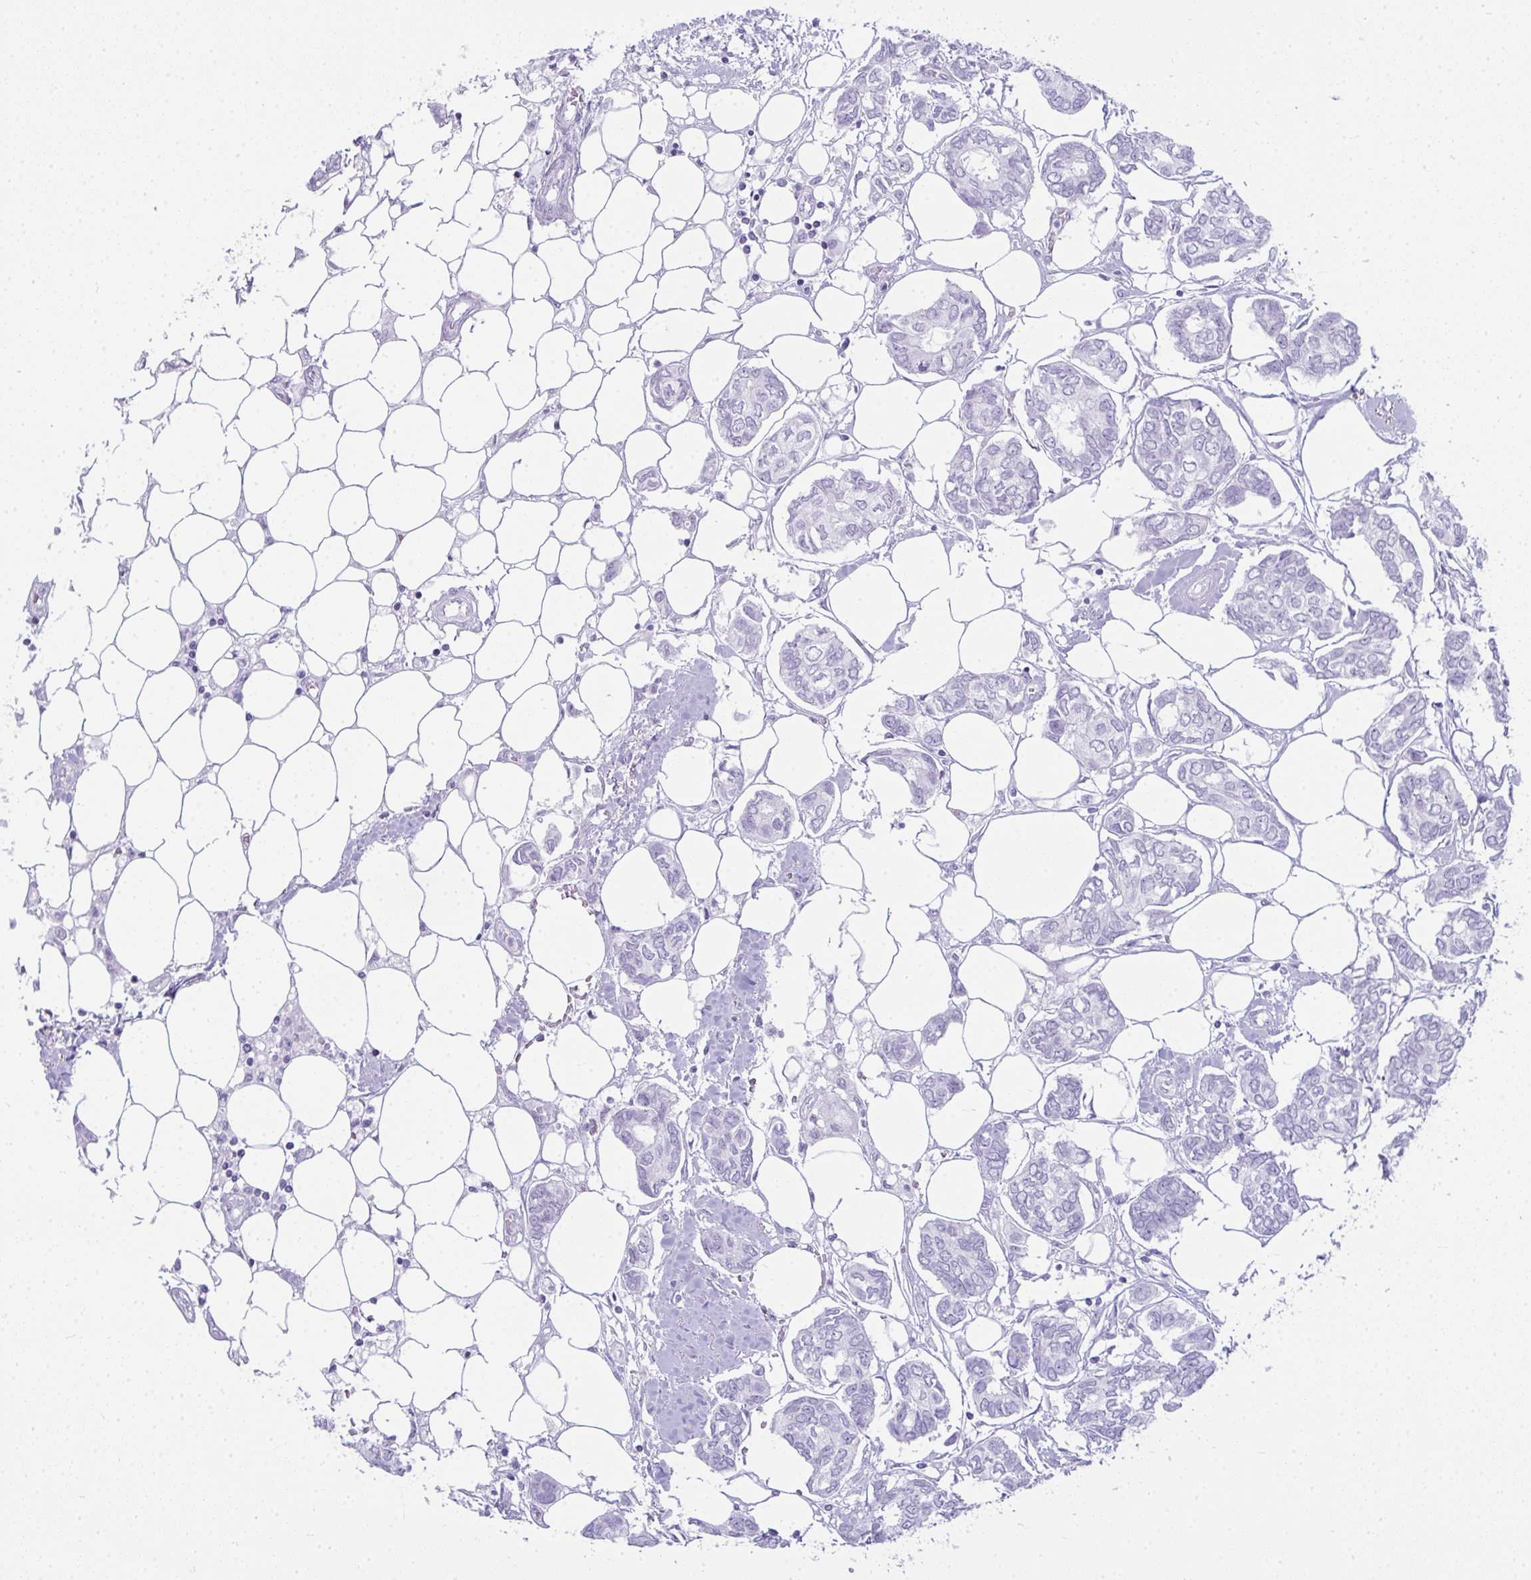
{"staining": {"intensity": "negative", "quantity": "none", "location": "none"}, "tissue": "breast cancer", "cell_type": "Tumor cells", "image_type": "cancer", "snomed": [{"axis": "morphology", "description": "Duct carcinoma"}, {"axis": "topography", "description": "Breast"}], "caption": "IHC micrograph of human breast cancer (intraductal carcinoma) stained for a protein (brown), which shows no positivity in tumor cells.", "gene": "RASL10A", "patient": {"sex": "female", "age": 73}}